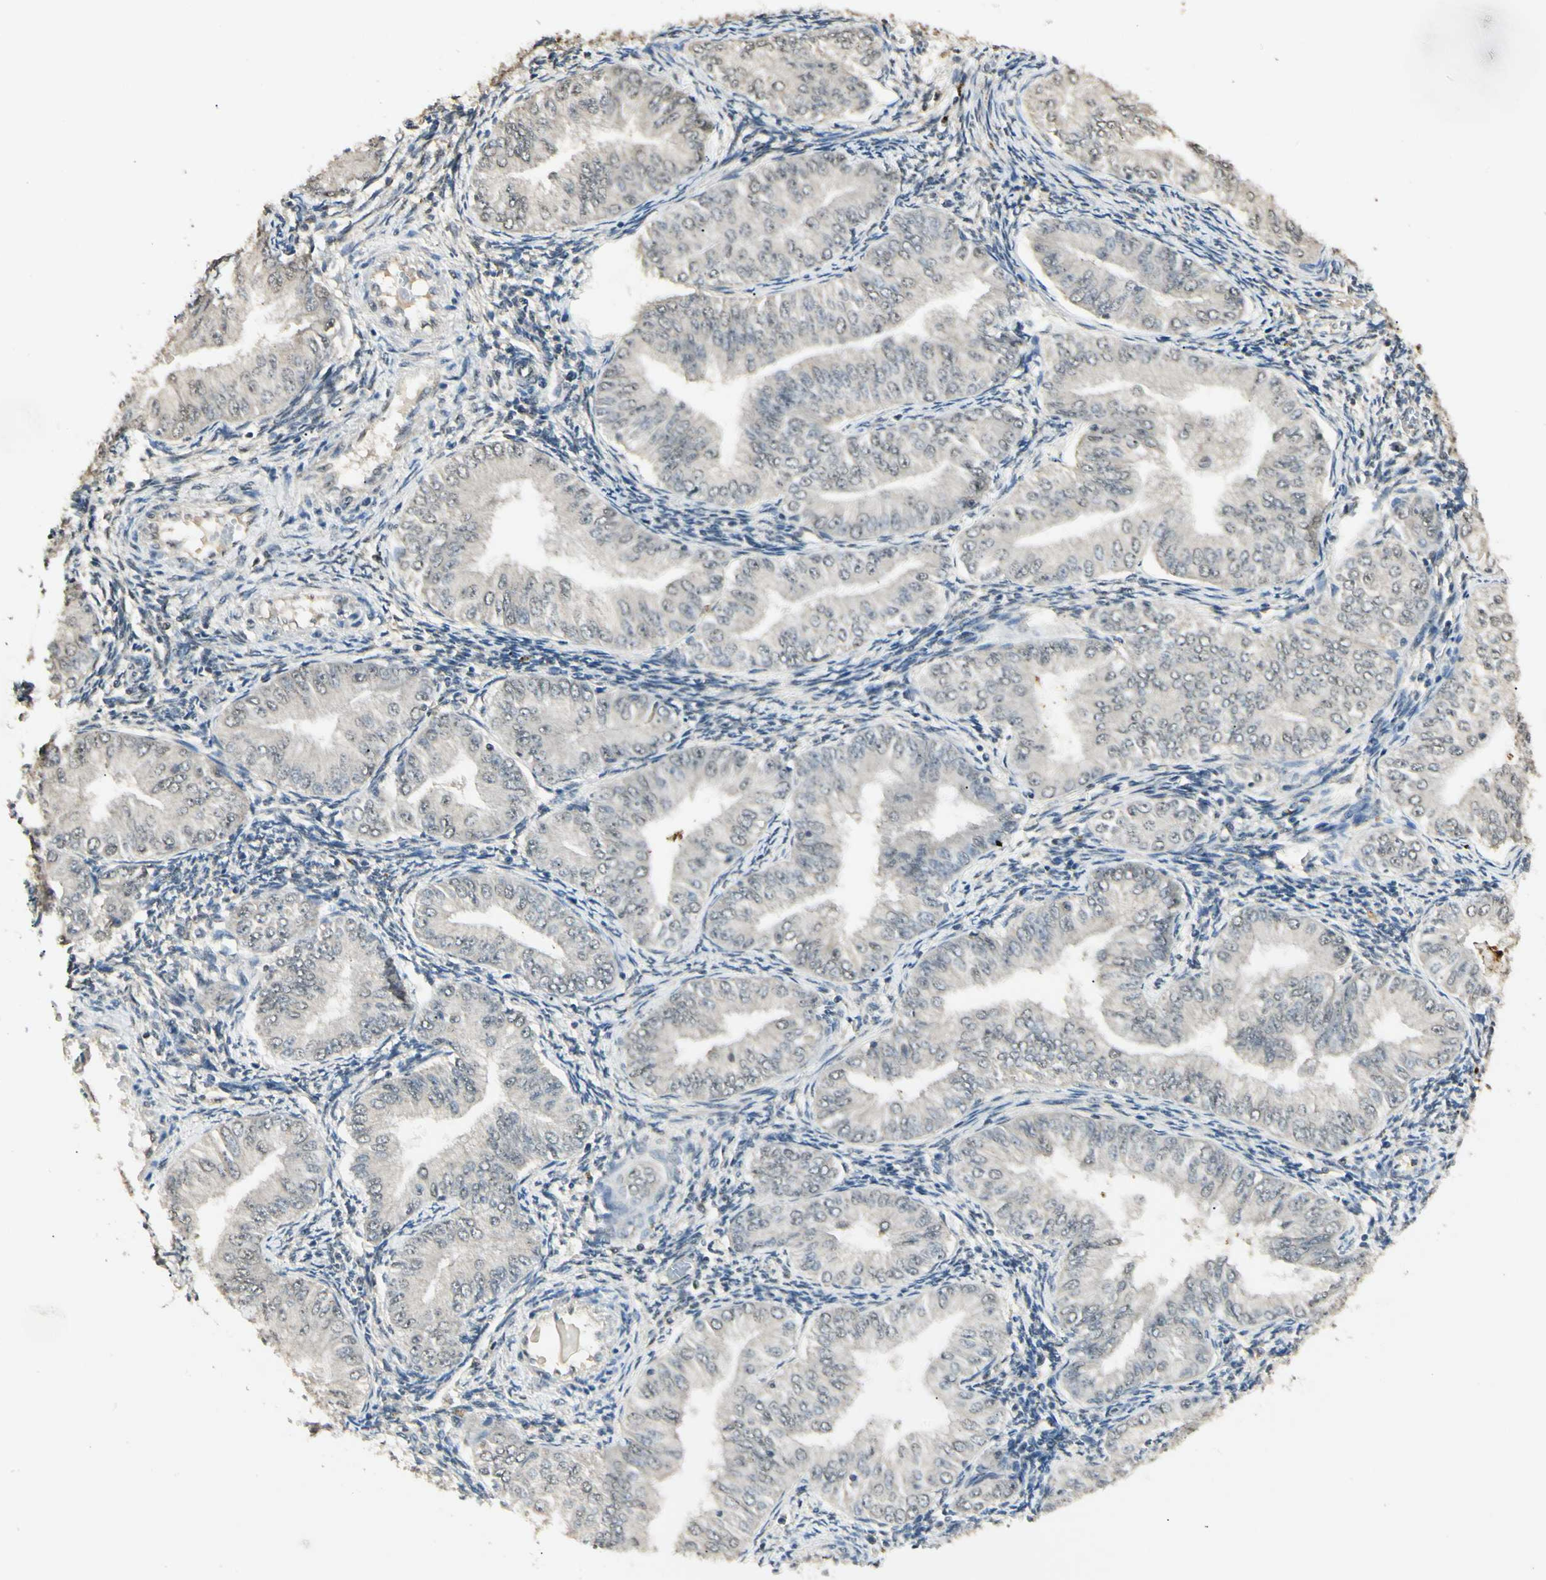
{"staining": {"intensity": "negative", "quantity": "none", "location": "none"}, "tissue": "endometrial cancer", "cell_type": "Tumor cells", "image_type": "cancer", "snomed": [{"axis": "morphology", "description": "Normal tissue, NOS"}, {"axis": "morphology", "description": "Adenocarcinoma, NOS"}, {"axis": "topography", "description": "Endometrium"}], "caption": "There is no significant positivity in tumor cells of endometrial cancer.", "gene": "SGCA", "patient": {"sex": "female", "age": 53}}